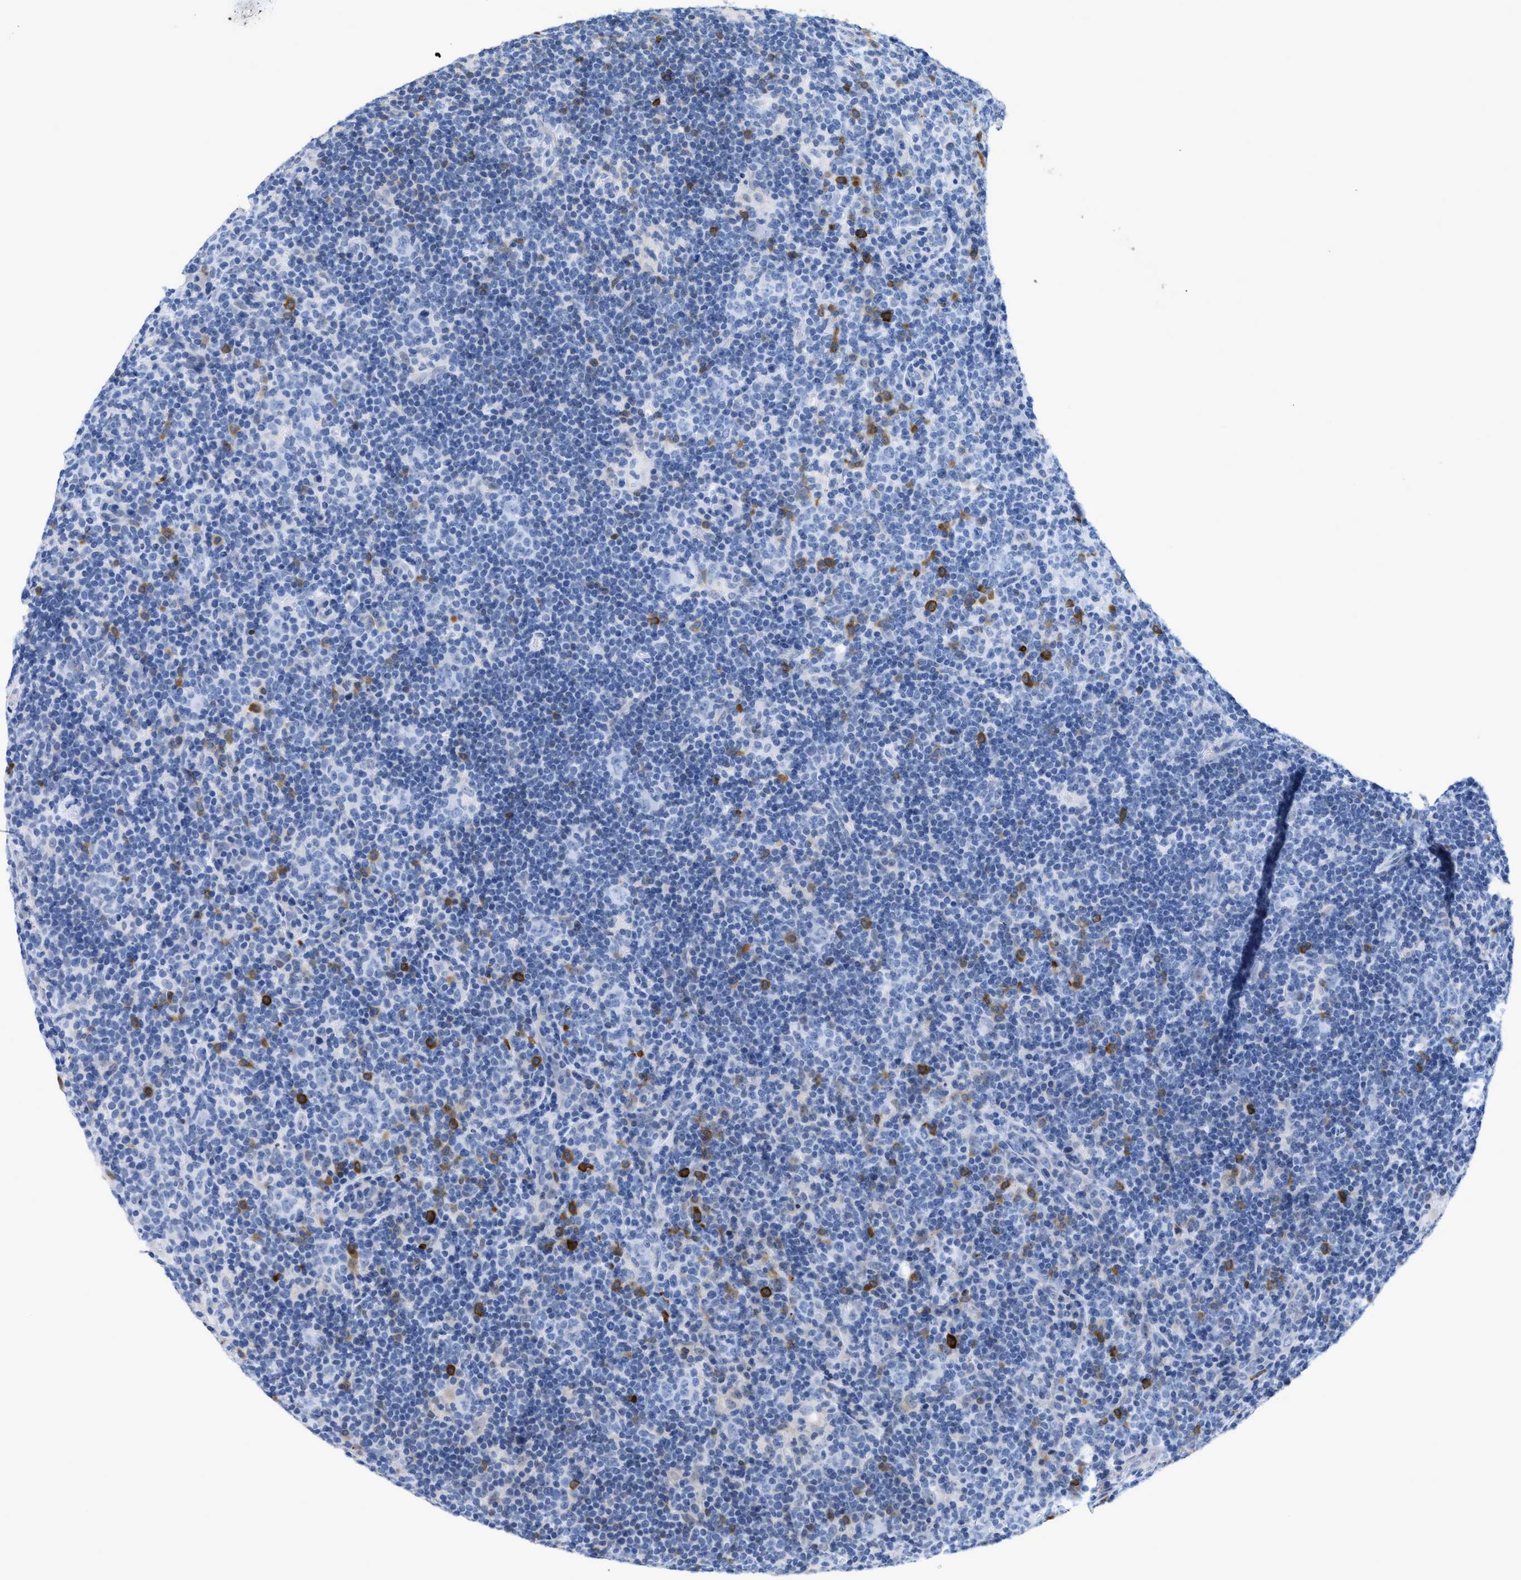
{"staining": {"intensity": "negative", "quantity": "none", "location": "none"}, "tissue": "lymphoma", "cell_type": "Tumor cells", "image_type": "cancer", "snomed": [{"axis": "morphology", "description": "Hodgkin's disease, NOS"}, {"axis": "topography", "description": "Lymph node"}], "caption": "Tumor cells show no significant protein positivity in lymphoma.", "gene": "CRYM", "patient": {"sex": "female", "age": 57}}